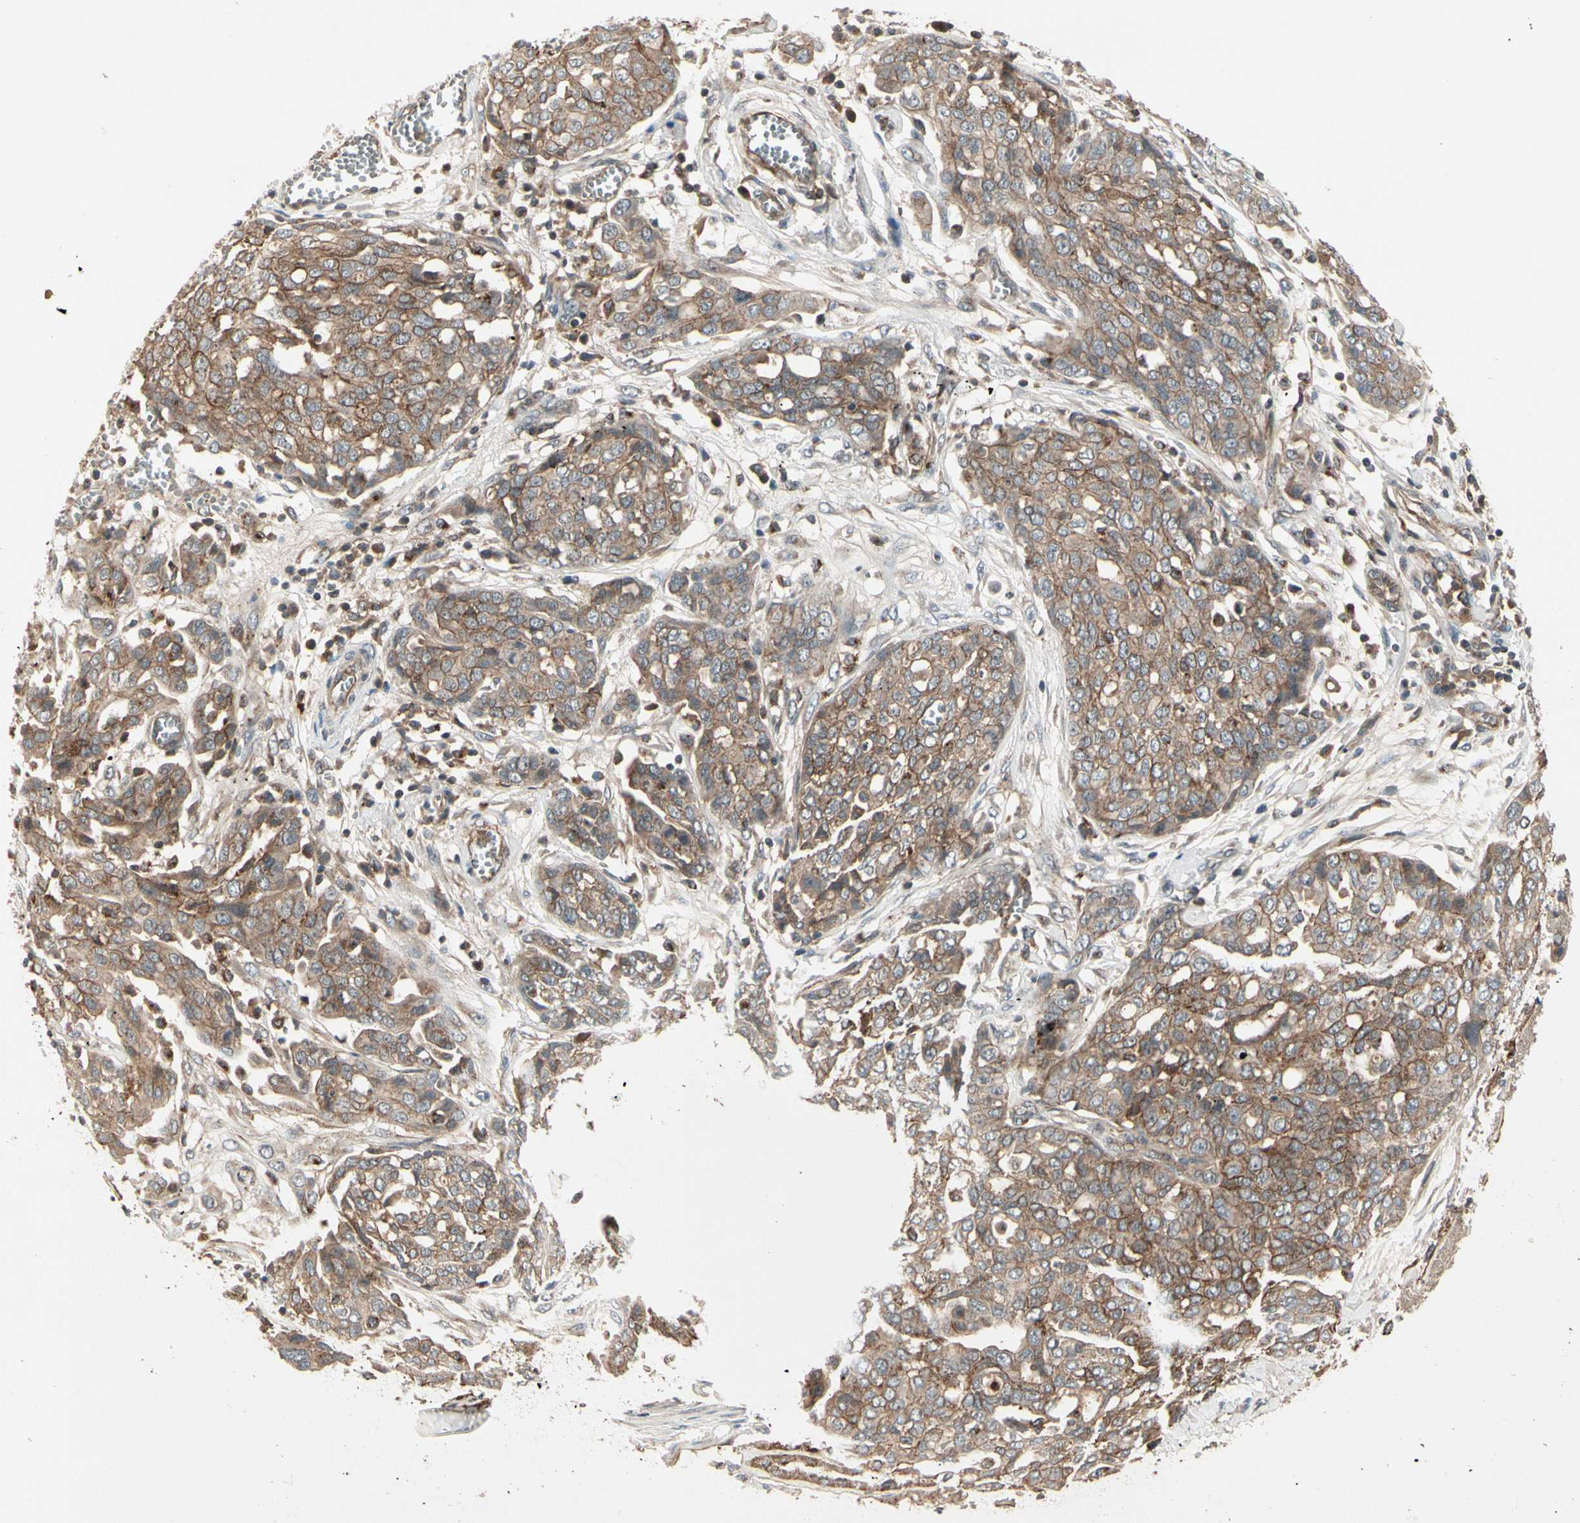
{"staining": {"intensity": "moderate", "quantity": ">75%", "location": "cytoplasmic/membranous"}, "tissue": "ovarian cancer", "cell_type": "Tumor cells", "image_type": "cancer", "snomed": [{"axis": "morphology", "description": "Cystadenocarcinoma, serous, NOS"}, {"axis": "topography", "description": "Soft tissue"}, {"axis": "topography", "description": "Ovary"}], "caption": "Protein positivity by immunohistochemistry shows moderate cytoplasmic/membranous staining in about >75% of tumor cells in ovarian cancer (serous cystadenocarcinoma).", "gene": "FLOT1", "patient": {"sex": "female", "age": 57}}